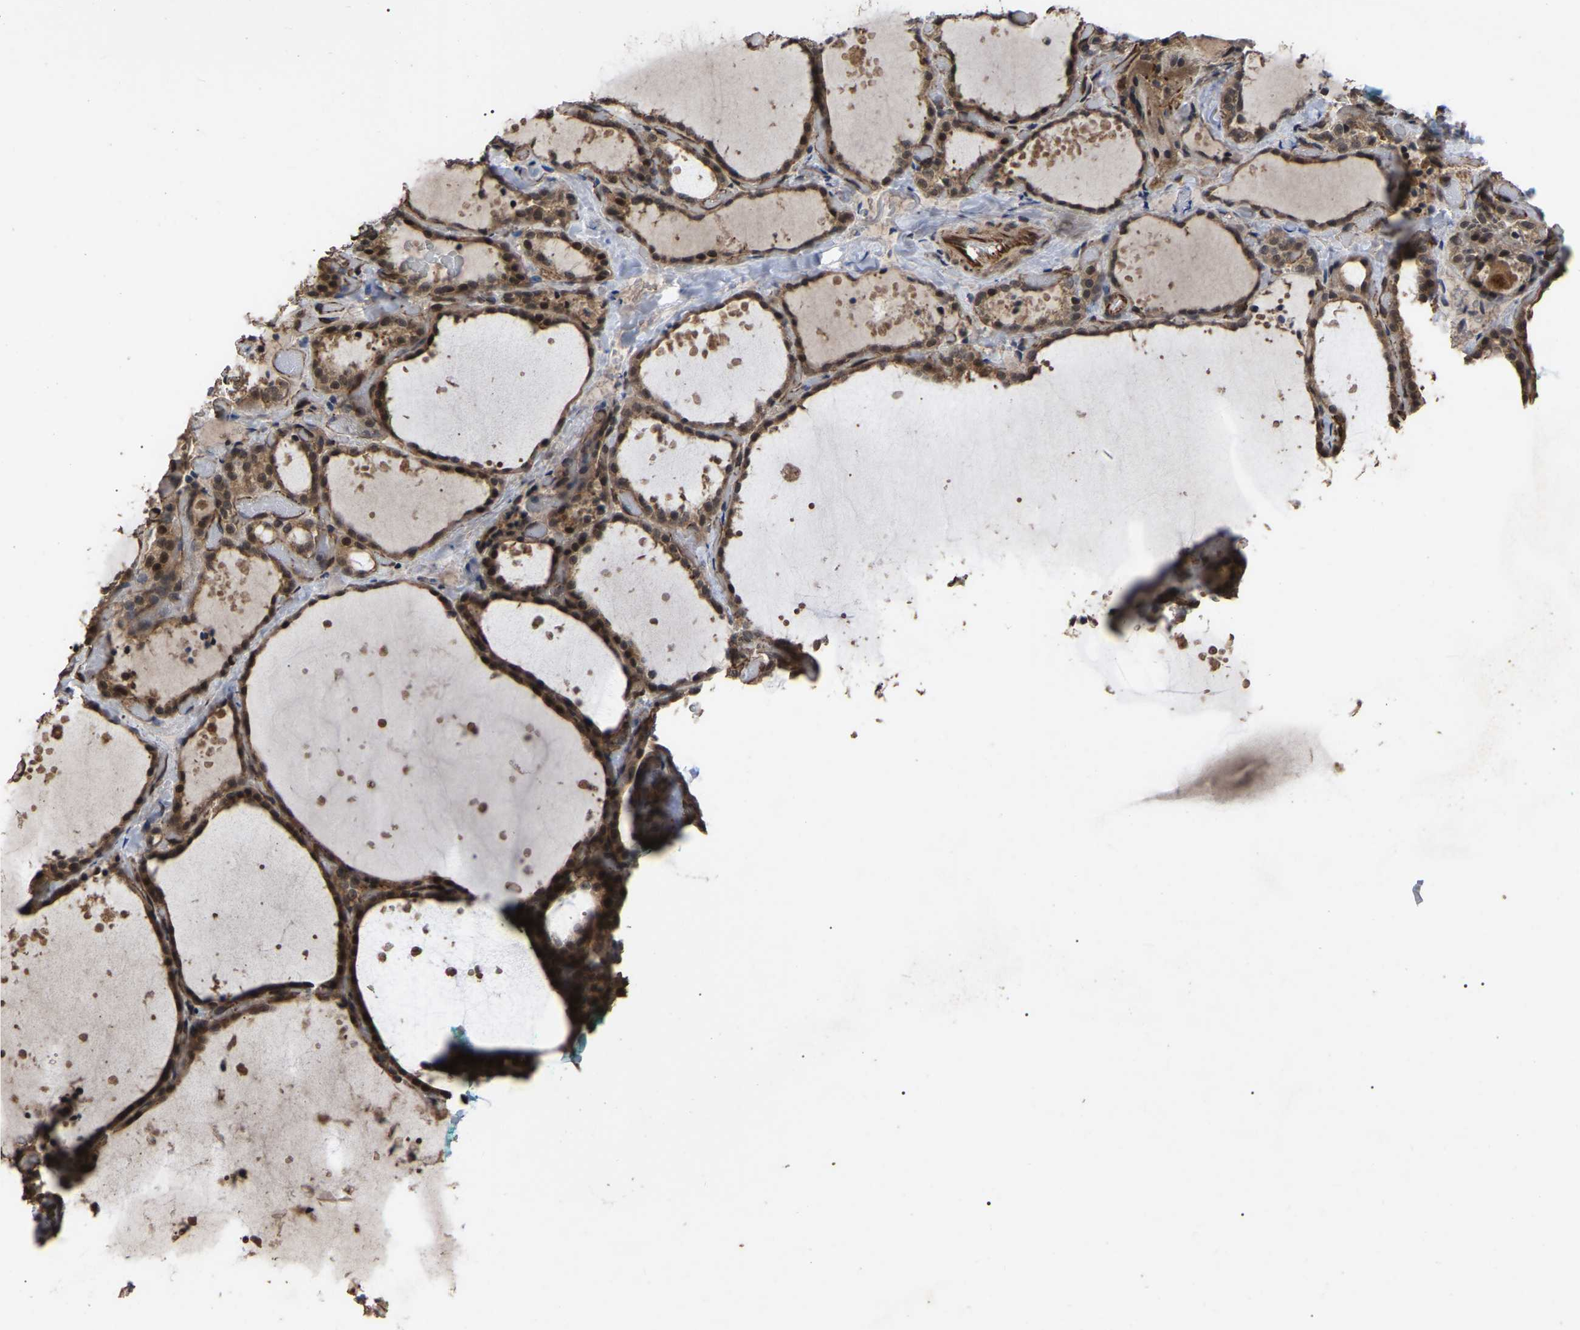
{"staining": {"intensity": "moderate", "quantity": ">75%", "location": "cytoplasmic/membranous,nuclear"}, "tissue": "thyroid gland", "cell_type": "Glandular cells", "image_type": "normal", "snomed": [{"axis": "morphology", "description": "Normal tissue, NOS"}, {"axis": "topography", "description": "Thyroid gland"}], "caption": "A high-resolution image shows immunohistochemistry staining of unremarkable thyroid gland, which exhibits moderate cytoplasmic/membranous,nuclear expression in approximately >75% of glandular cells. (Stains: DAB in brown, nuclei in blue, Microscopy: brightfield microscopy at high magnification).", "gene": "FAM161B", "patient": {"sex": "female", "age": 44}}